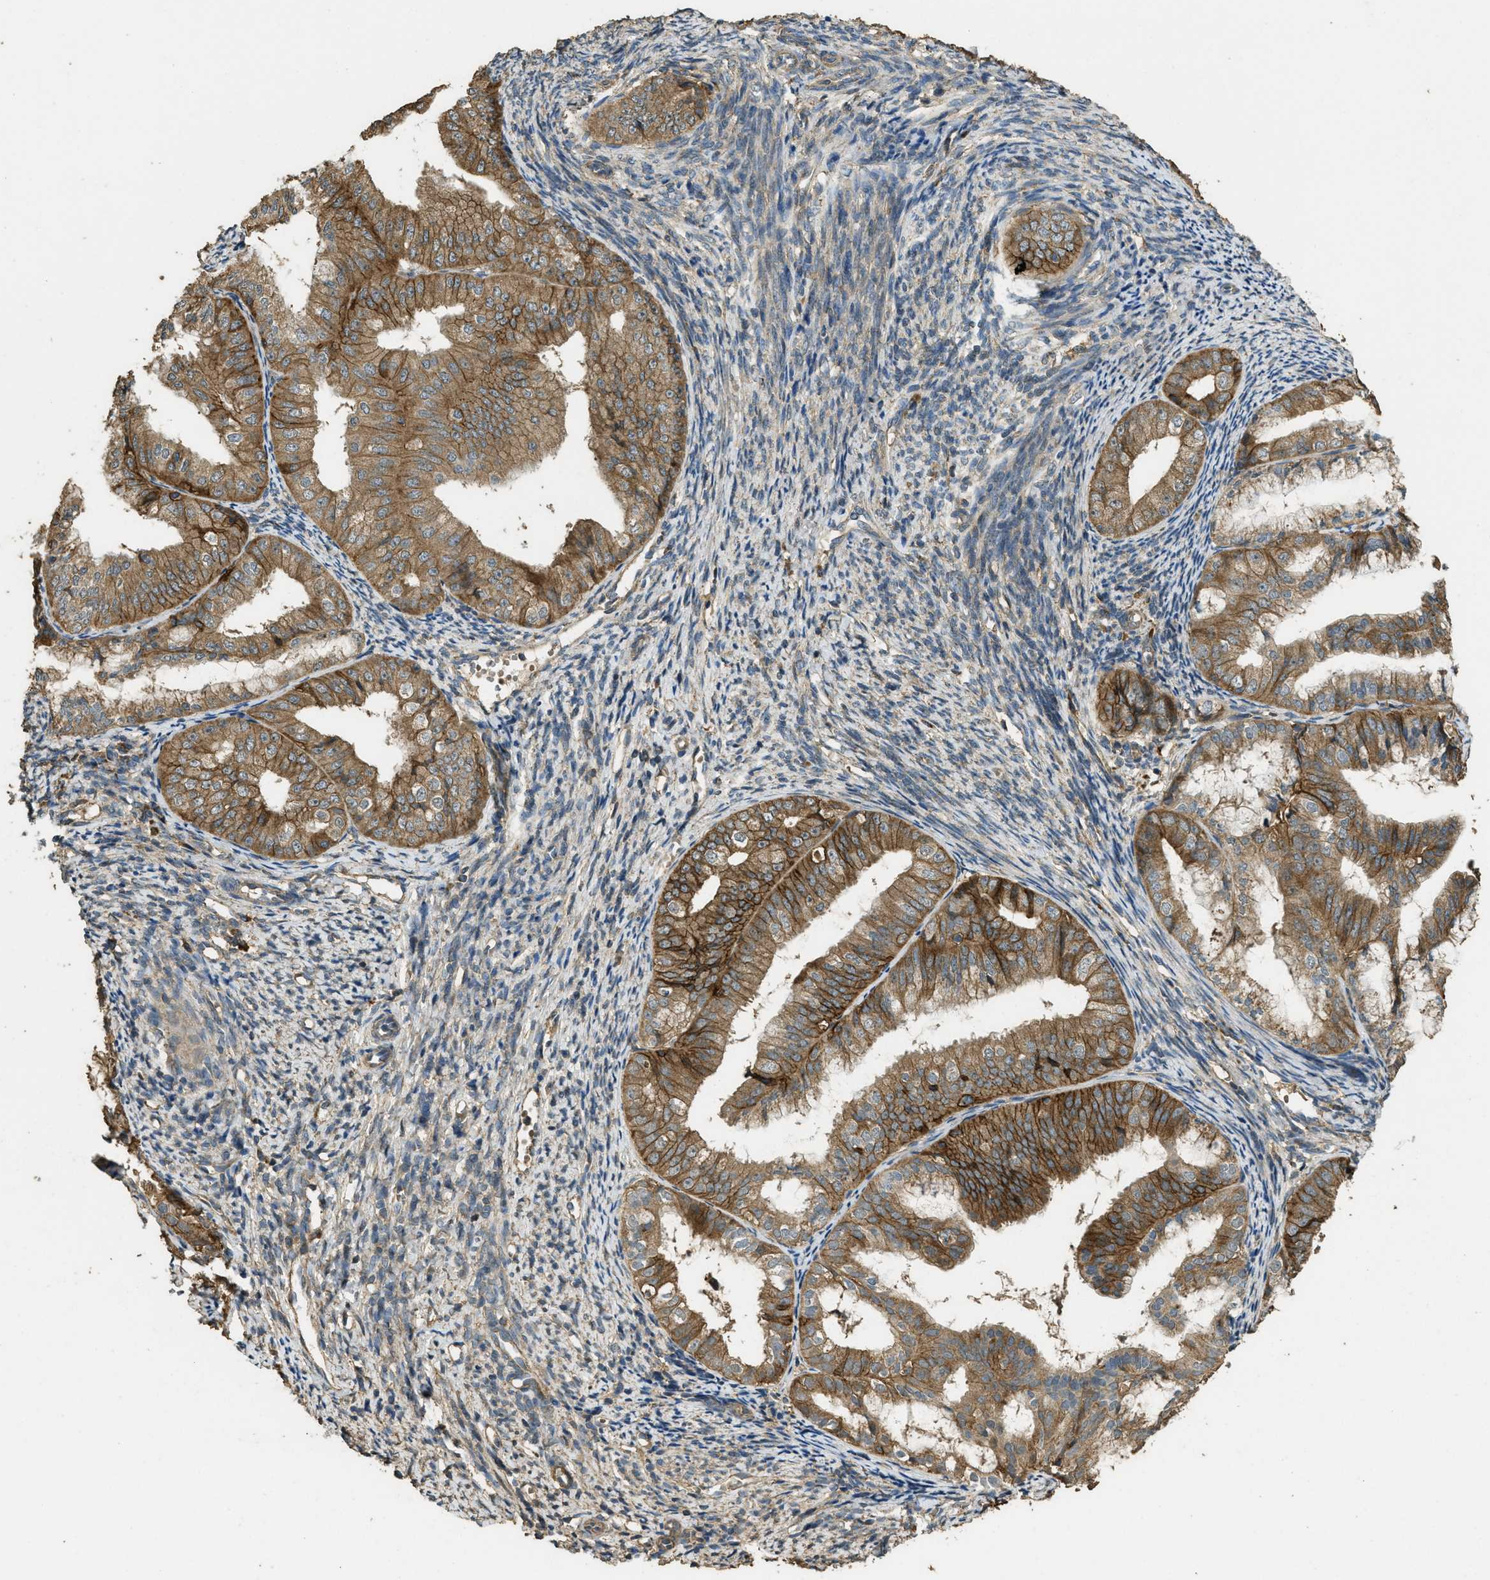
{"staining": {"intensity": "moderate", "quantity": ">75%", "location": "cytoplasmic/membranous"}, "tissue": "endometrial cancer", "cell_type": "Tumor cells", "image_type": "cancer", "snomed": [{"axis": "morphology", "description": "Adenocarcinoma, NOS"}, {"axis": "topography", "description": "Endometrium"}], "caption": "Human endometrial cancer (adenocarcinoma) stained for a protein (brown) reveals moderate cytoplasmic/membranous positive expression in approximately >75% of tumor cells.", "gene": "CD276", "patient": {"sex": "female", "age": 63}}